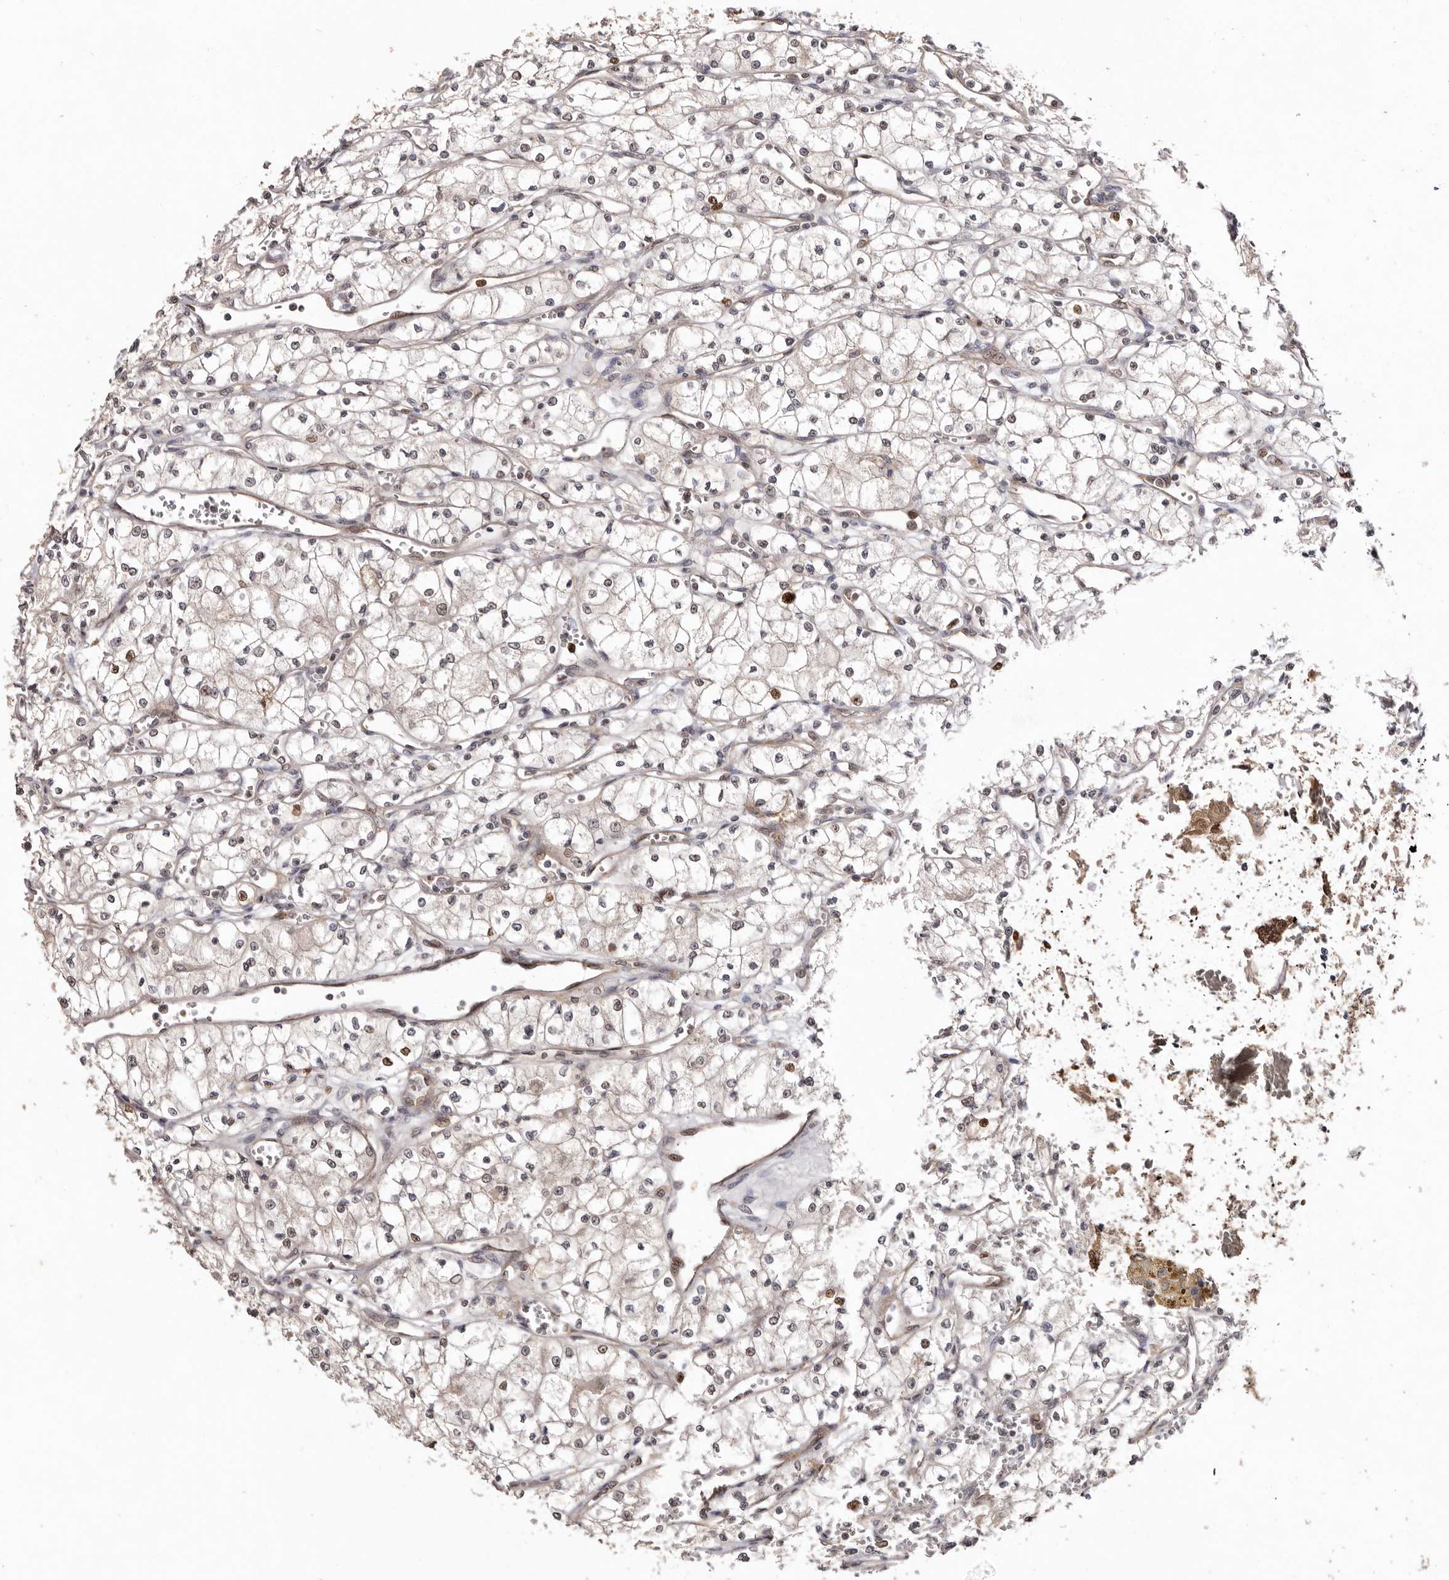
{"staining": {"intensity": "weak", "quantity": "25%-75%", "location": "nuclear"}, "tissue": "renal cancer", "cell_type": "Tumor cells", "image_type": "cancer", "snomed": [{"axis": "morphology", "description": "Adenocarcinoma, NOS"}, {"axis": "topography", "description": "Kidney"}], "caption": "Adenocarcinoma (renal) tissue exhibits weak nuclear expression in about 25%-75% of tumor cells, visualized by immunohistochemistry.", "gene": "NOTCH1", "patient": {"sex": "male", "age": 59}}